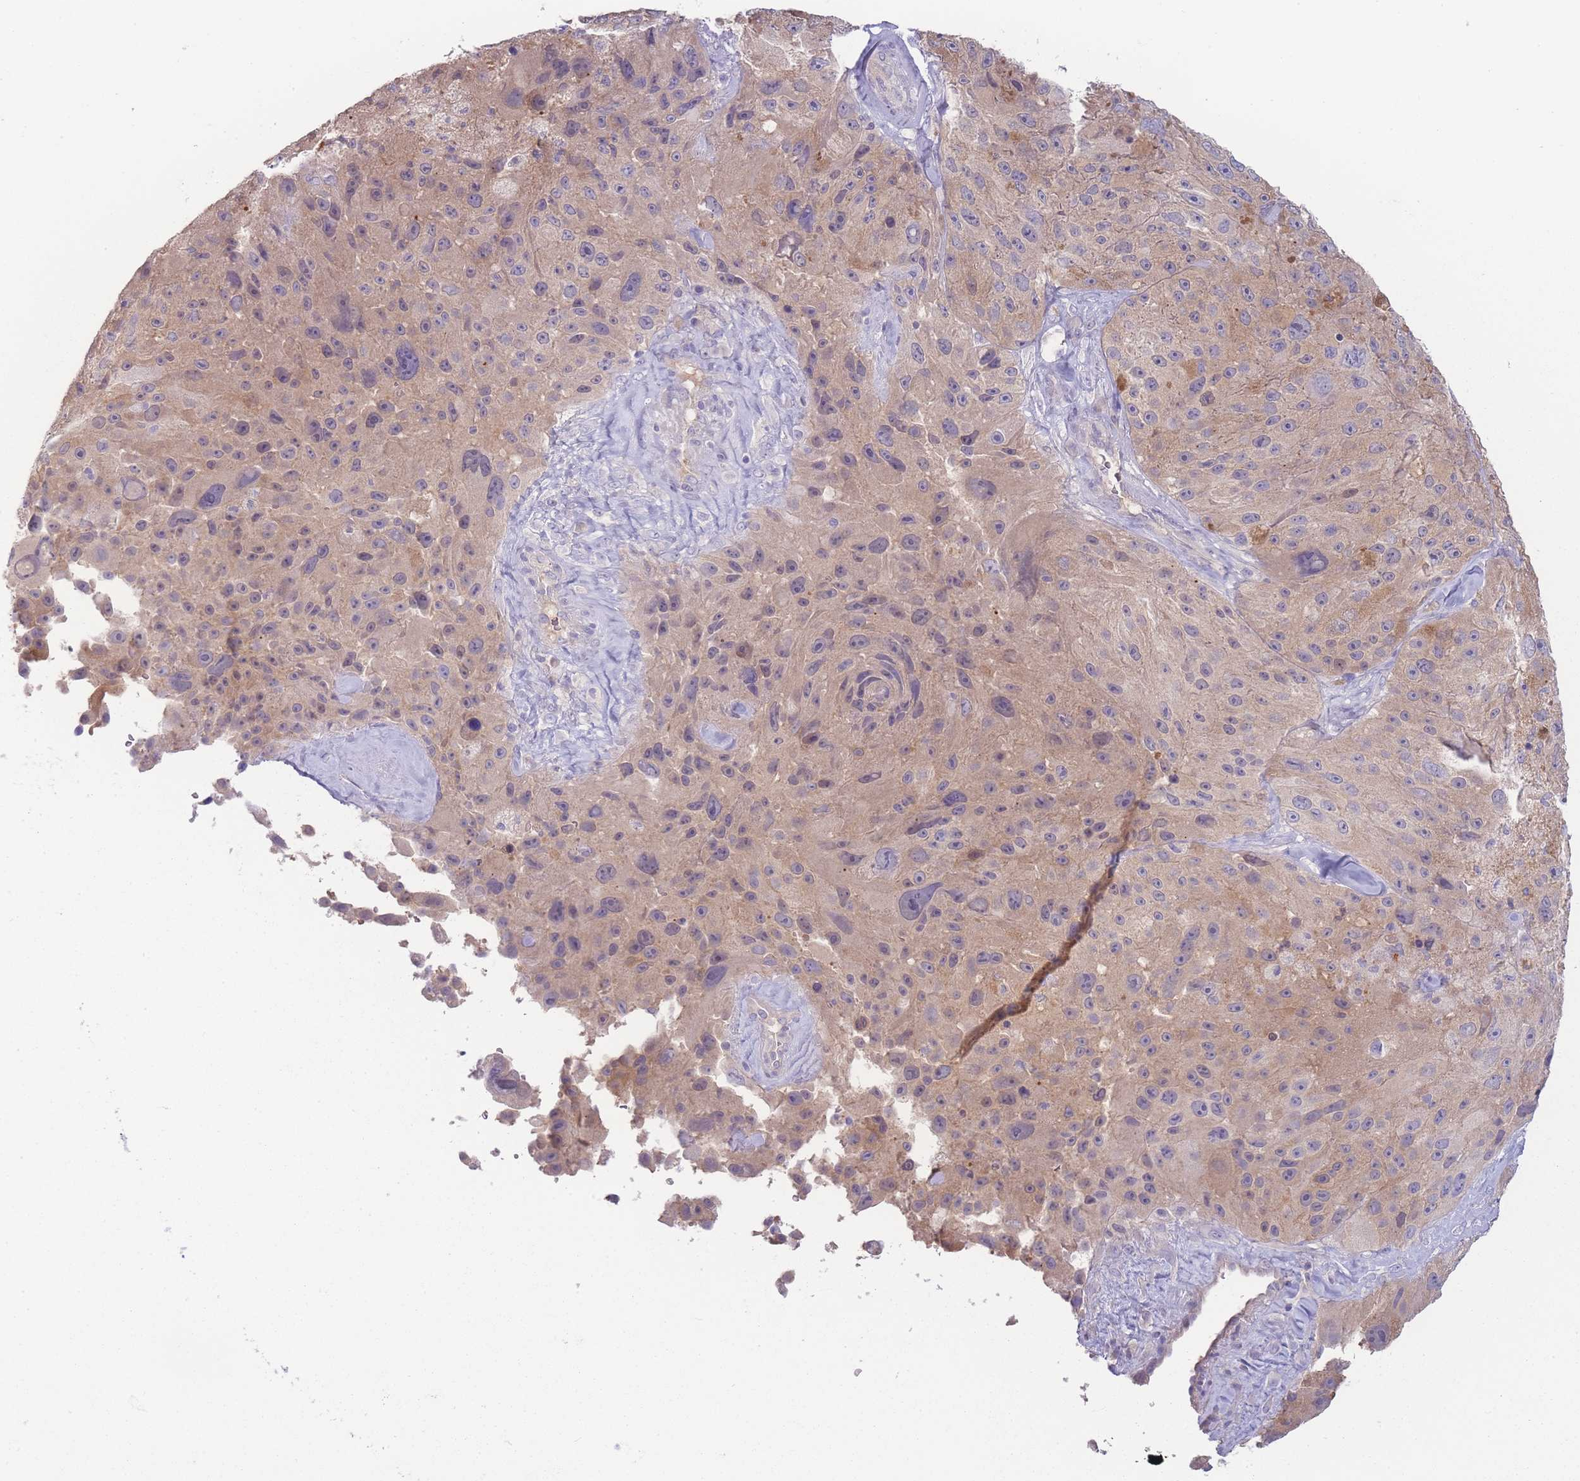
{"staining": {"intensity": "moderate", "quantity": "25%-75%", "location": "cytoplasmic/membranous"}, "tissue": "melanoma", "cell_type": "Tumor cells", "image_type": "cancer", "snomed": [{"axis": "morphology", "description": "Malignant melanoma, Metastatic site"}, {"axis": "topography", "description": "Lymph node"}], "caption": "A brown stain shows moderate cytoplasmic/membranous staining of a protein in human melanoma tumor cells. (Stains: DAB in brown, nuclei in blue, Microscopy: brightfield microscopy at high magnification).", "gene": "SPHKAP", "patient": {"sex": "male", "age": 62}}